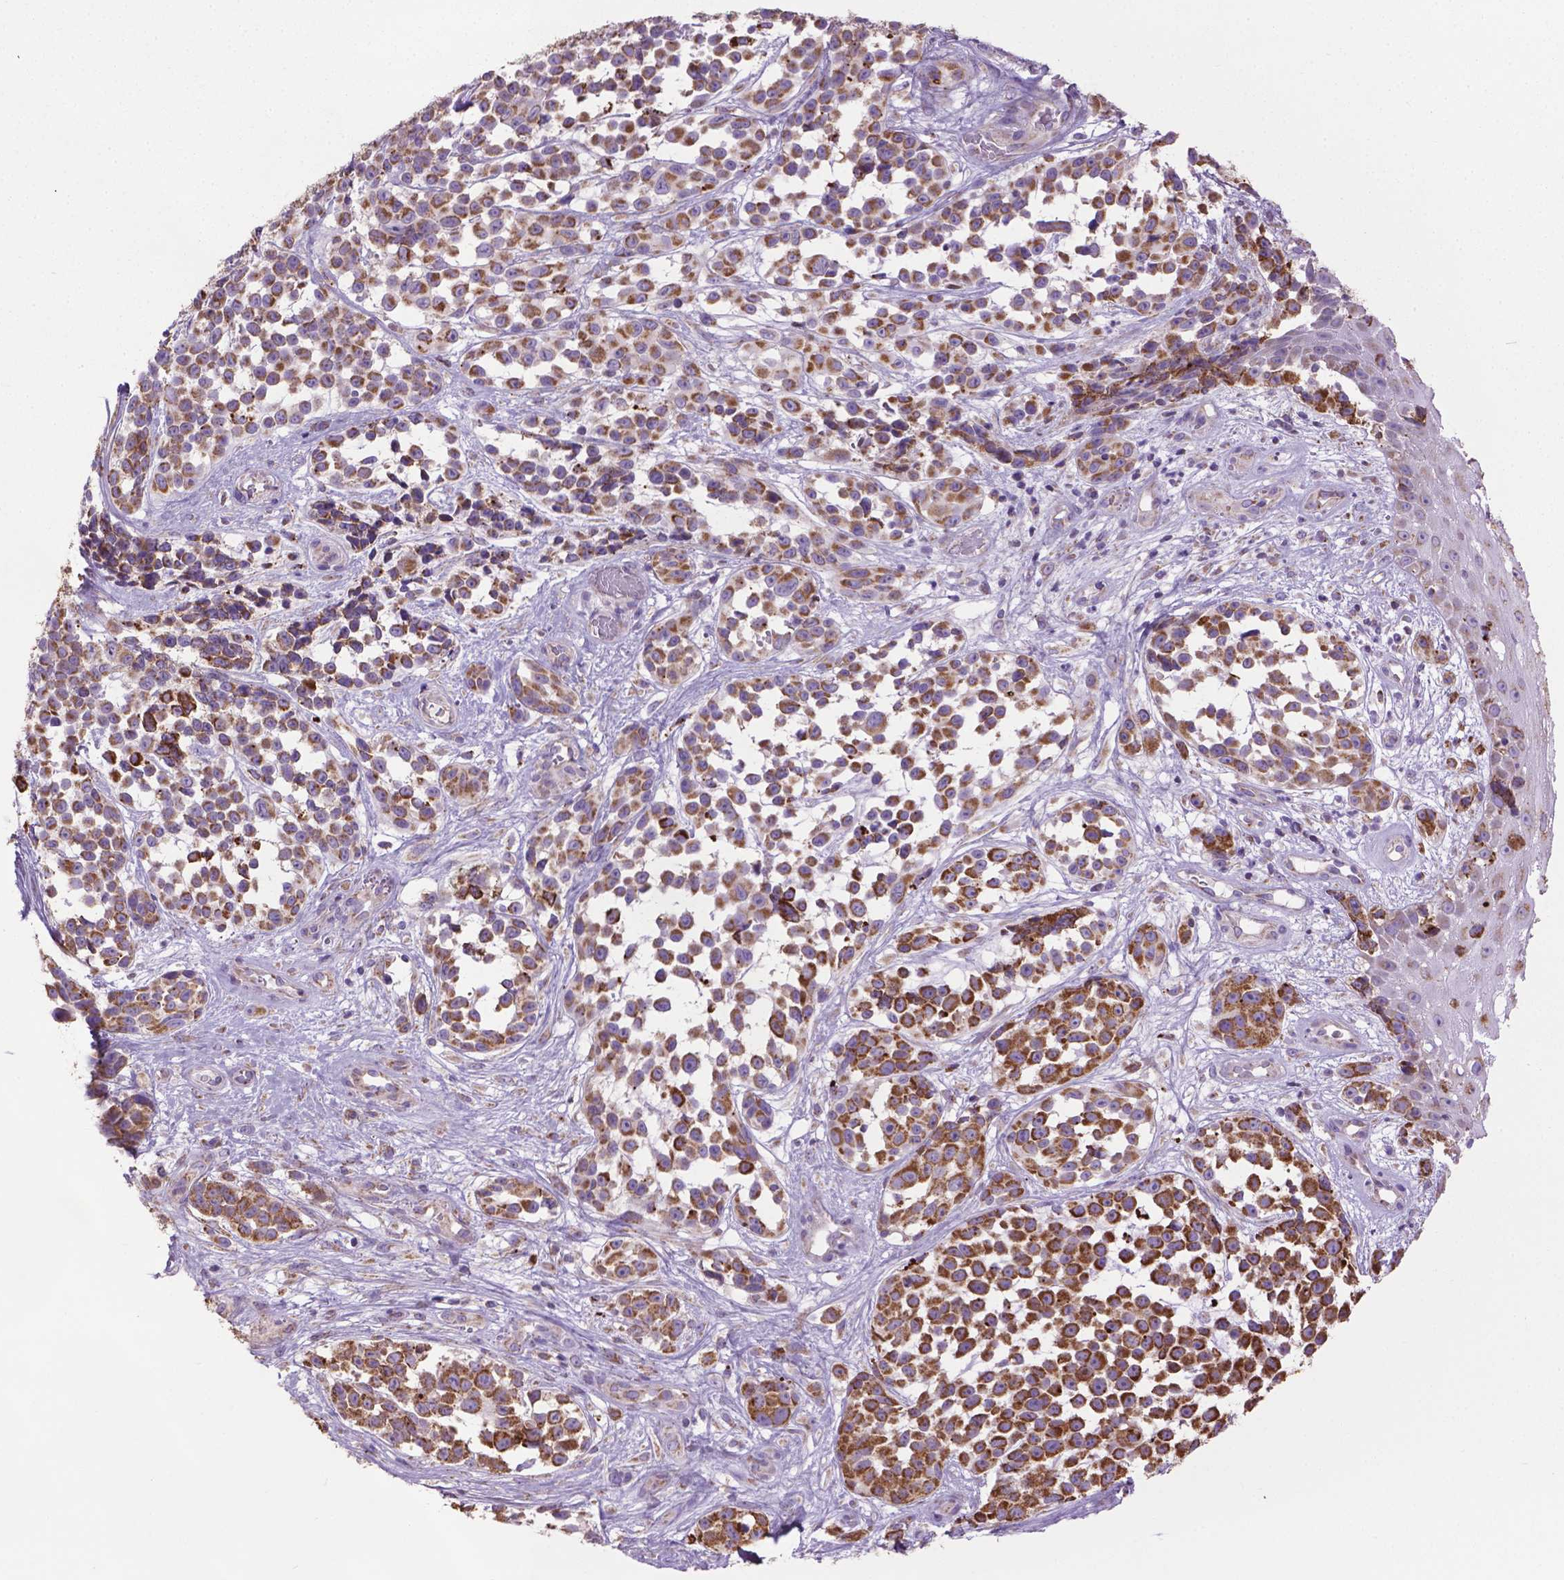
{"staining": {"intensity": "moderate", "quantity": ">75%", "location": "cytoplasmic/membranous"}, "tissue": "melanoma", "cell_type": "Tumor cells", "image_type": "cancer", "snomed": [{"axis": "morphology", "description": "Malignant melanoma, NOS"}, {"axis": "topography", "description": "Skin"}], "caption": "The photomicrograph exhibits a brown stain indicating the presence of a protein in the cytoplasmic/membranous of tumor cells in malignant melanoma.", "gene": "VDAC1", "patient": {"sex": "female", "age": 88}}